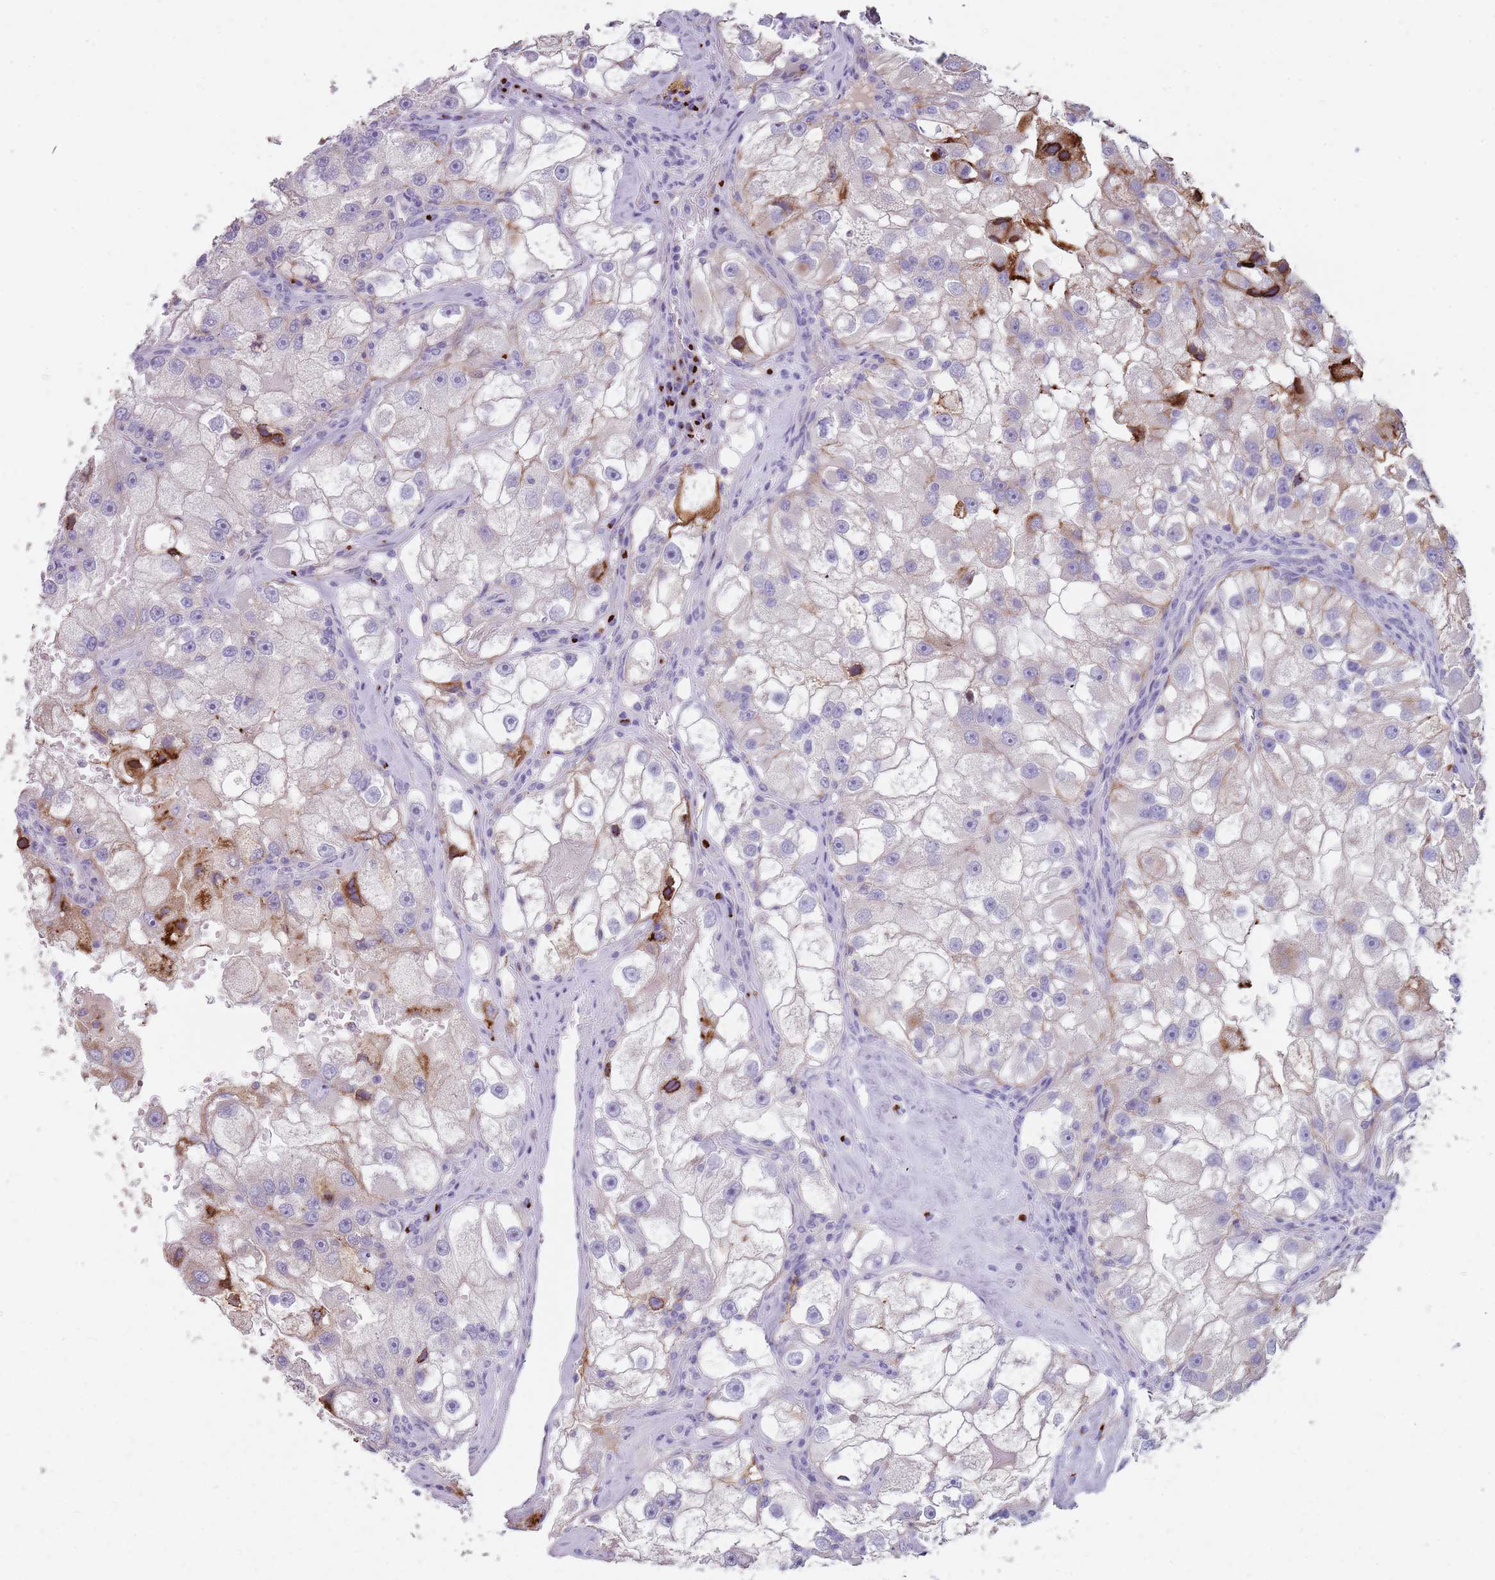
{"staining": {"intensity": "moderate", "quantity": "25%-75%", "location": "cytoplasmic/membranous"}, "tissue": "renal cancer", "cell_type": "Tumor cells", "image_type": "cancer", "snomed": [{"axis": "morphology", "description": "Adenocarcinoma, NOS"}, {"axis": "topography", "description": "Kidney"}], "caption": "IHC of human adenocarcinoma (renal) shows medium levels of moderate cytoplasmic/membranous positivity in approximately 25%-75% of tumor cells.", "gene": "C2CD3", "patient": {"sex": "male", "age": 63}}